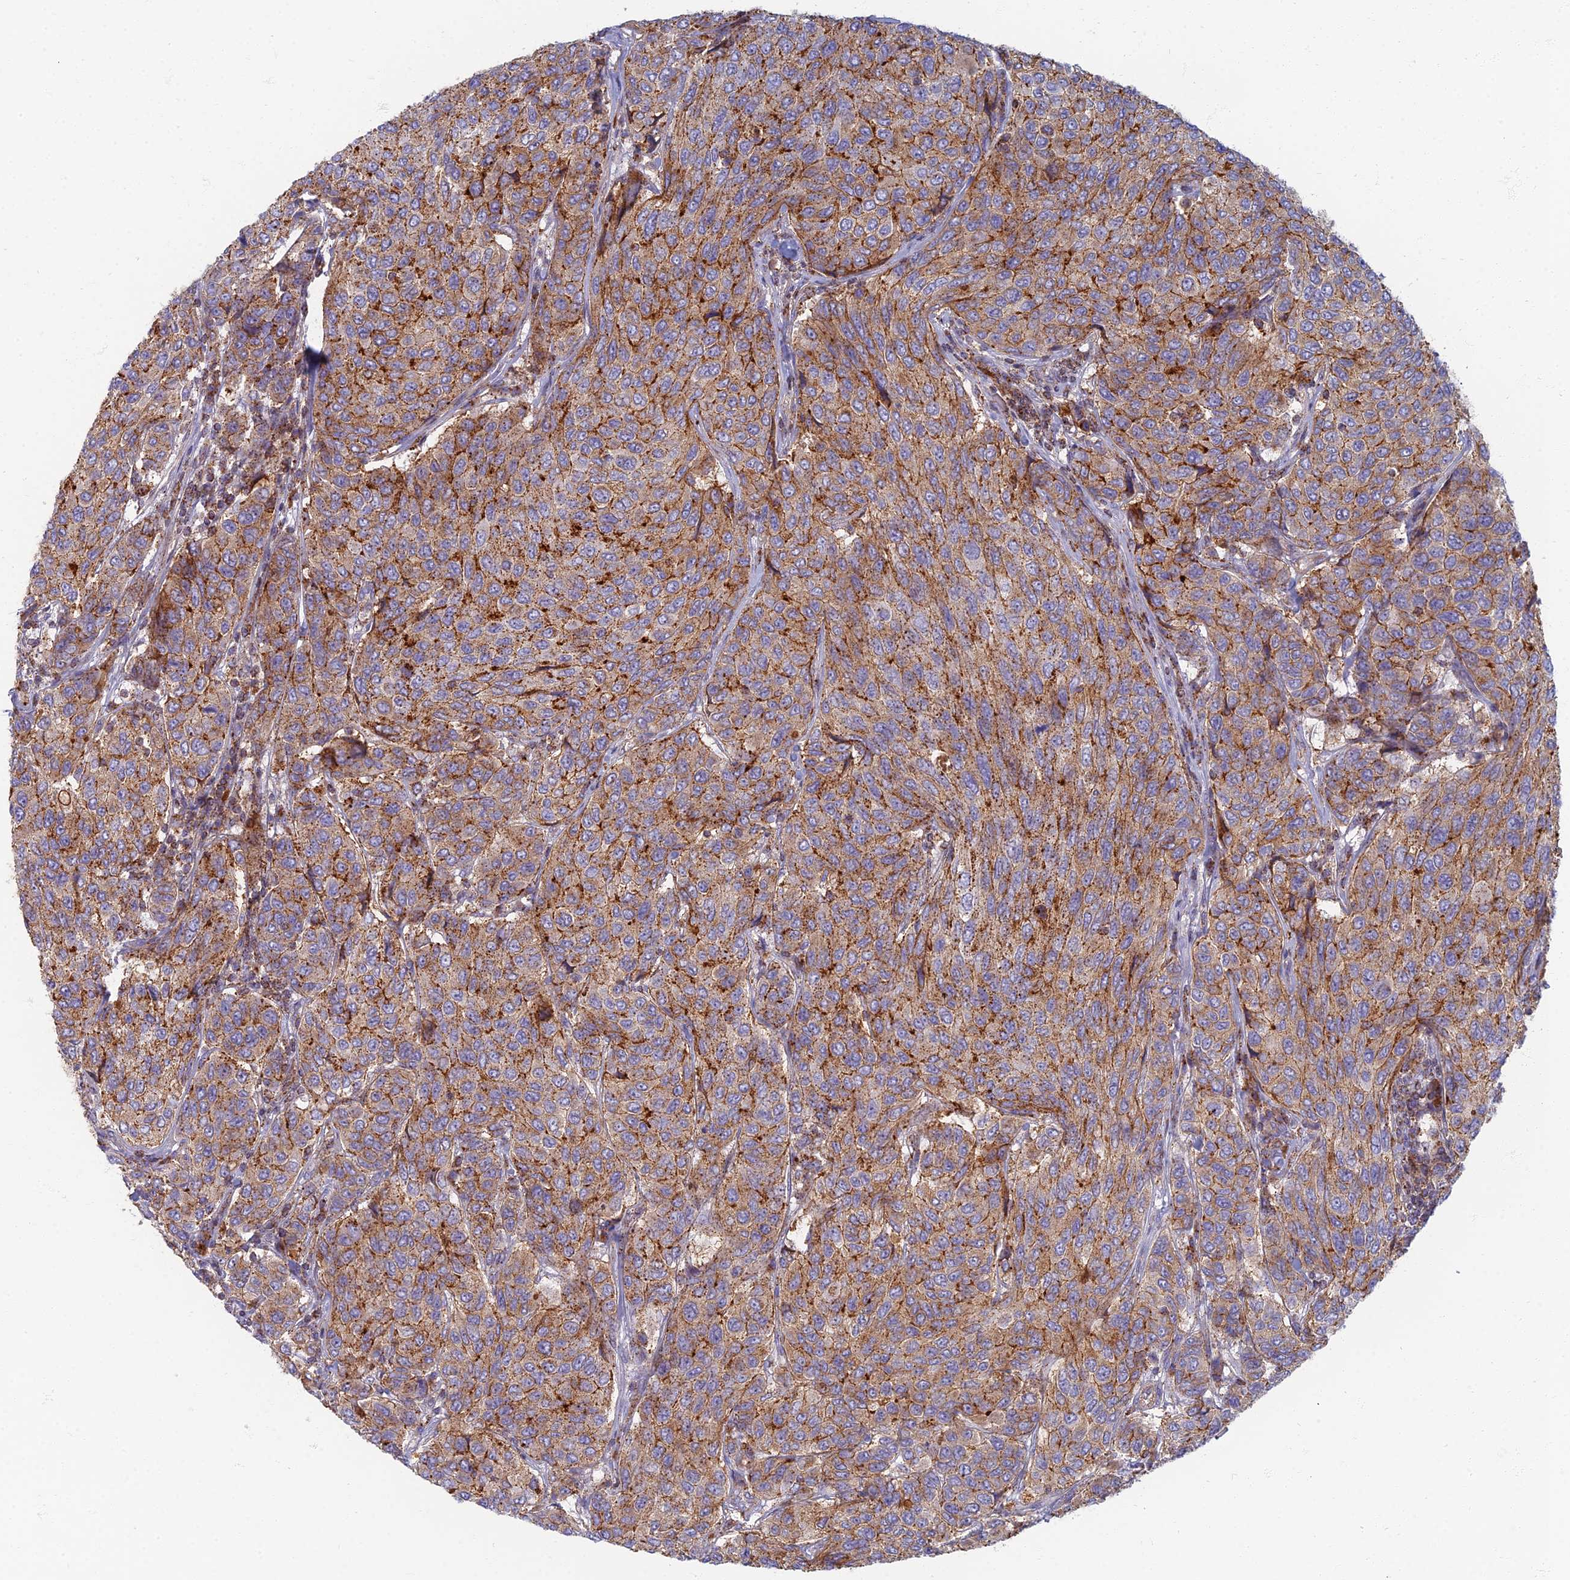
{"staining": {"intensity": "weak", "quantity": ">75%", "location": "cytoplasmic/membranous"}, "tissue": "breast cancer", "cell_type": "Tumor cells", "image_type": "cancer", "snomed": [{"axis": "morphology", "description": "Duct carcinoma"}, {"axis": "topography", "description": "Breast"}], "caption": "Tumor cells show low levels of weak cytoplasmic/membranous staining in about >75% of cells in human intraductal carcinoma (breast). The staining was performed using DAB to visualize the protein expression in brown, while the nuclei were stained in blue with hematoxylin (Magnification: 20x).", "gene": "CHMP4B", "patient": {"sex": "female", "age": 55}}